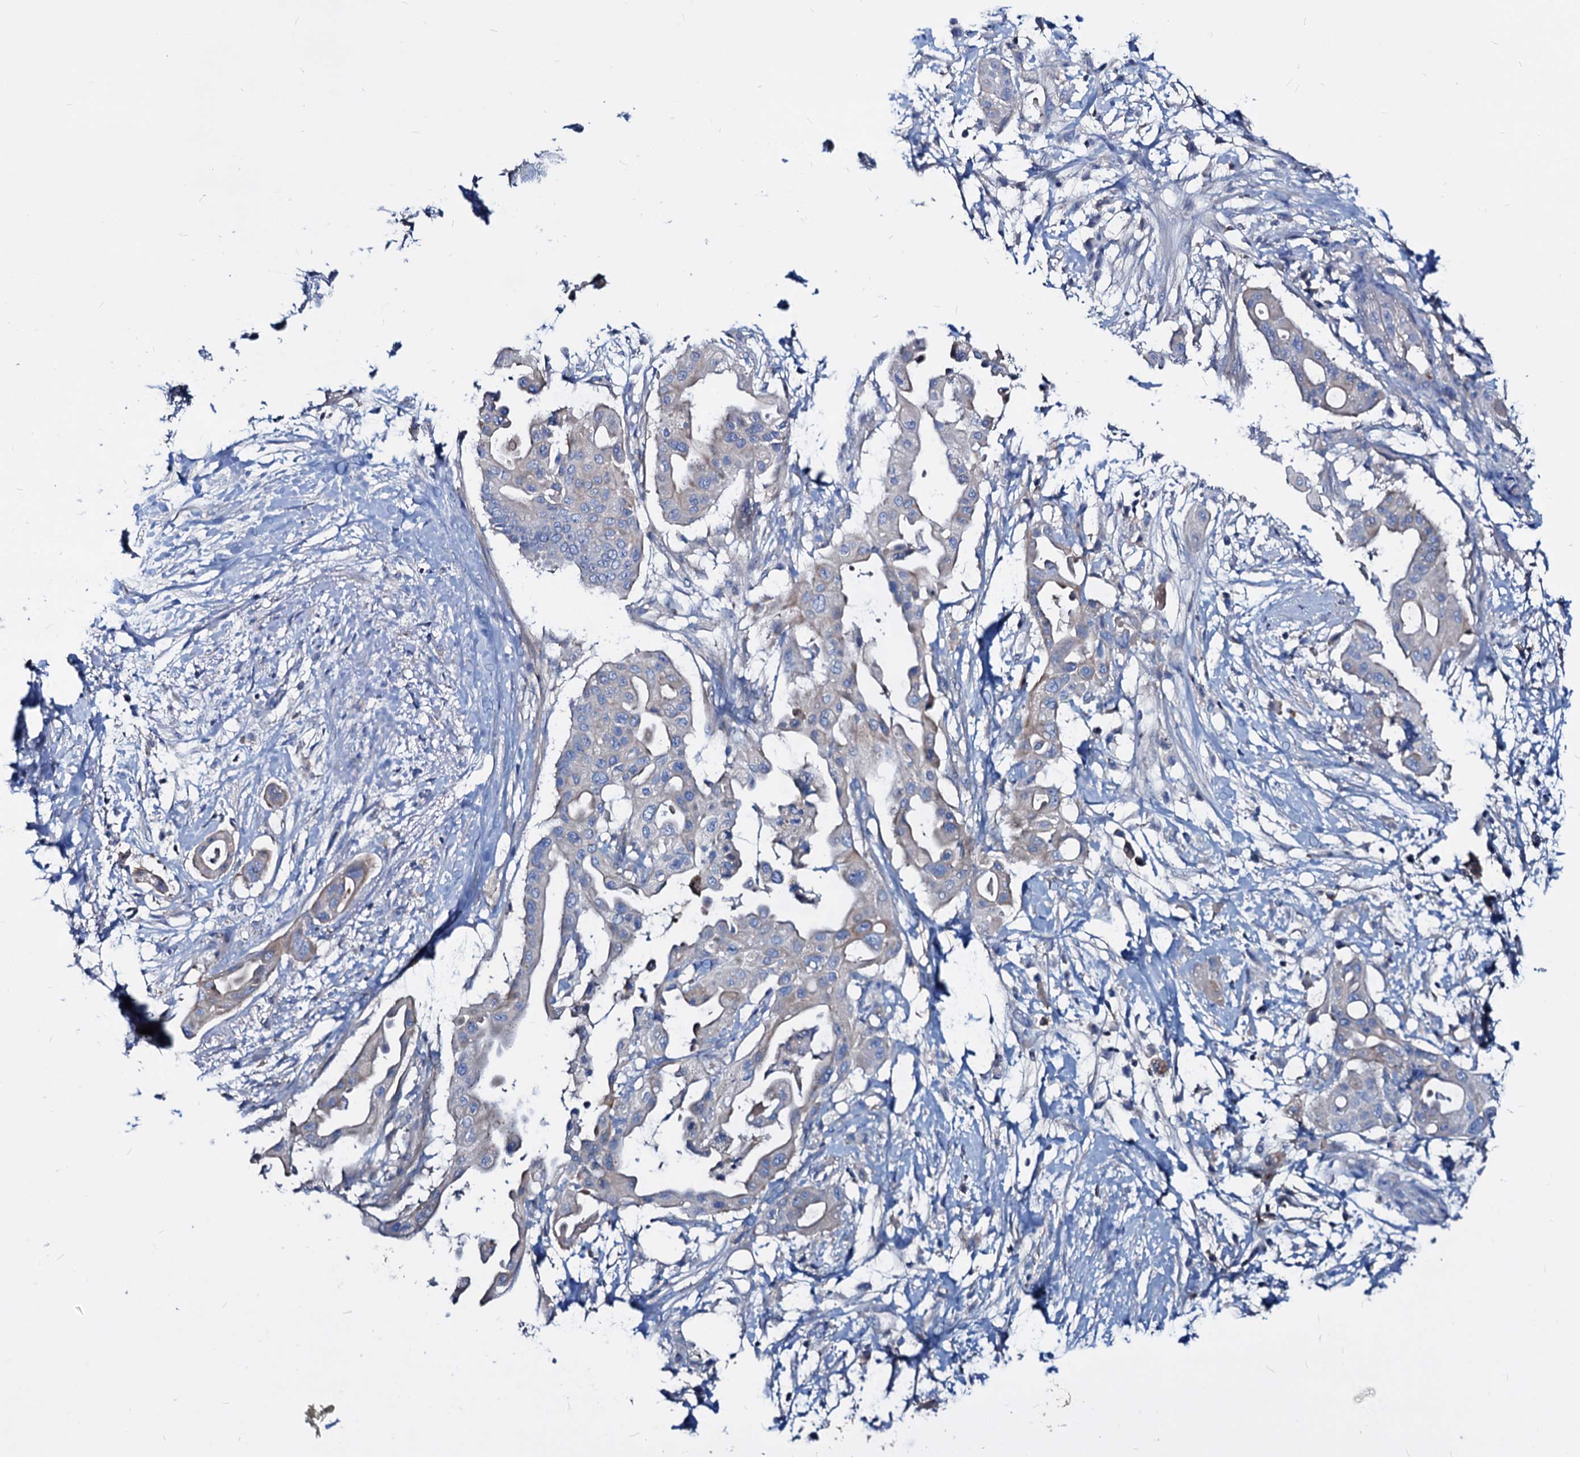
{"staining": {"intensity": "weak", "quantity": "<25%", "location": "cytoplasmic/membranous"}, "tissue": "pancreatic cancer", "cell_type": "Tumor cells", "image_type": "cancer", "snomed": [{"axis": "morphology", "description": "Adenocarcinoma, NOS"}, {"axis": "topography", "description": "Pancreas"}], "caption": "Immunohistochemistry (IHC) micrograph of neoplastic tissue: human adenocarcinoma (pancreatic) stained with DAB (3,3'-diaminobenzidine) demonstrates no significant protein positivity in tumor cells.", "gene": "DYDC2", "patient": {"sex": "male", "age": 68}}